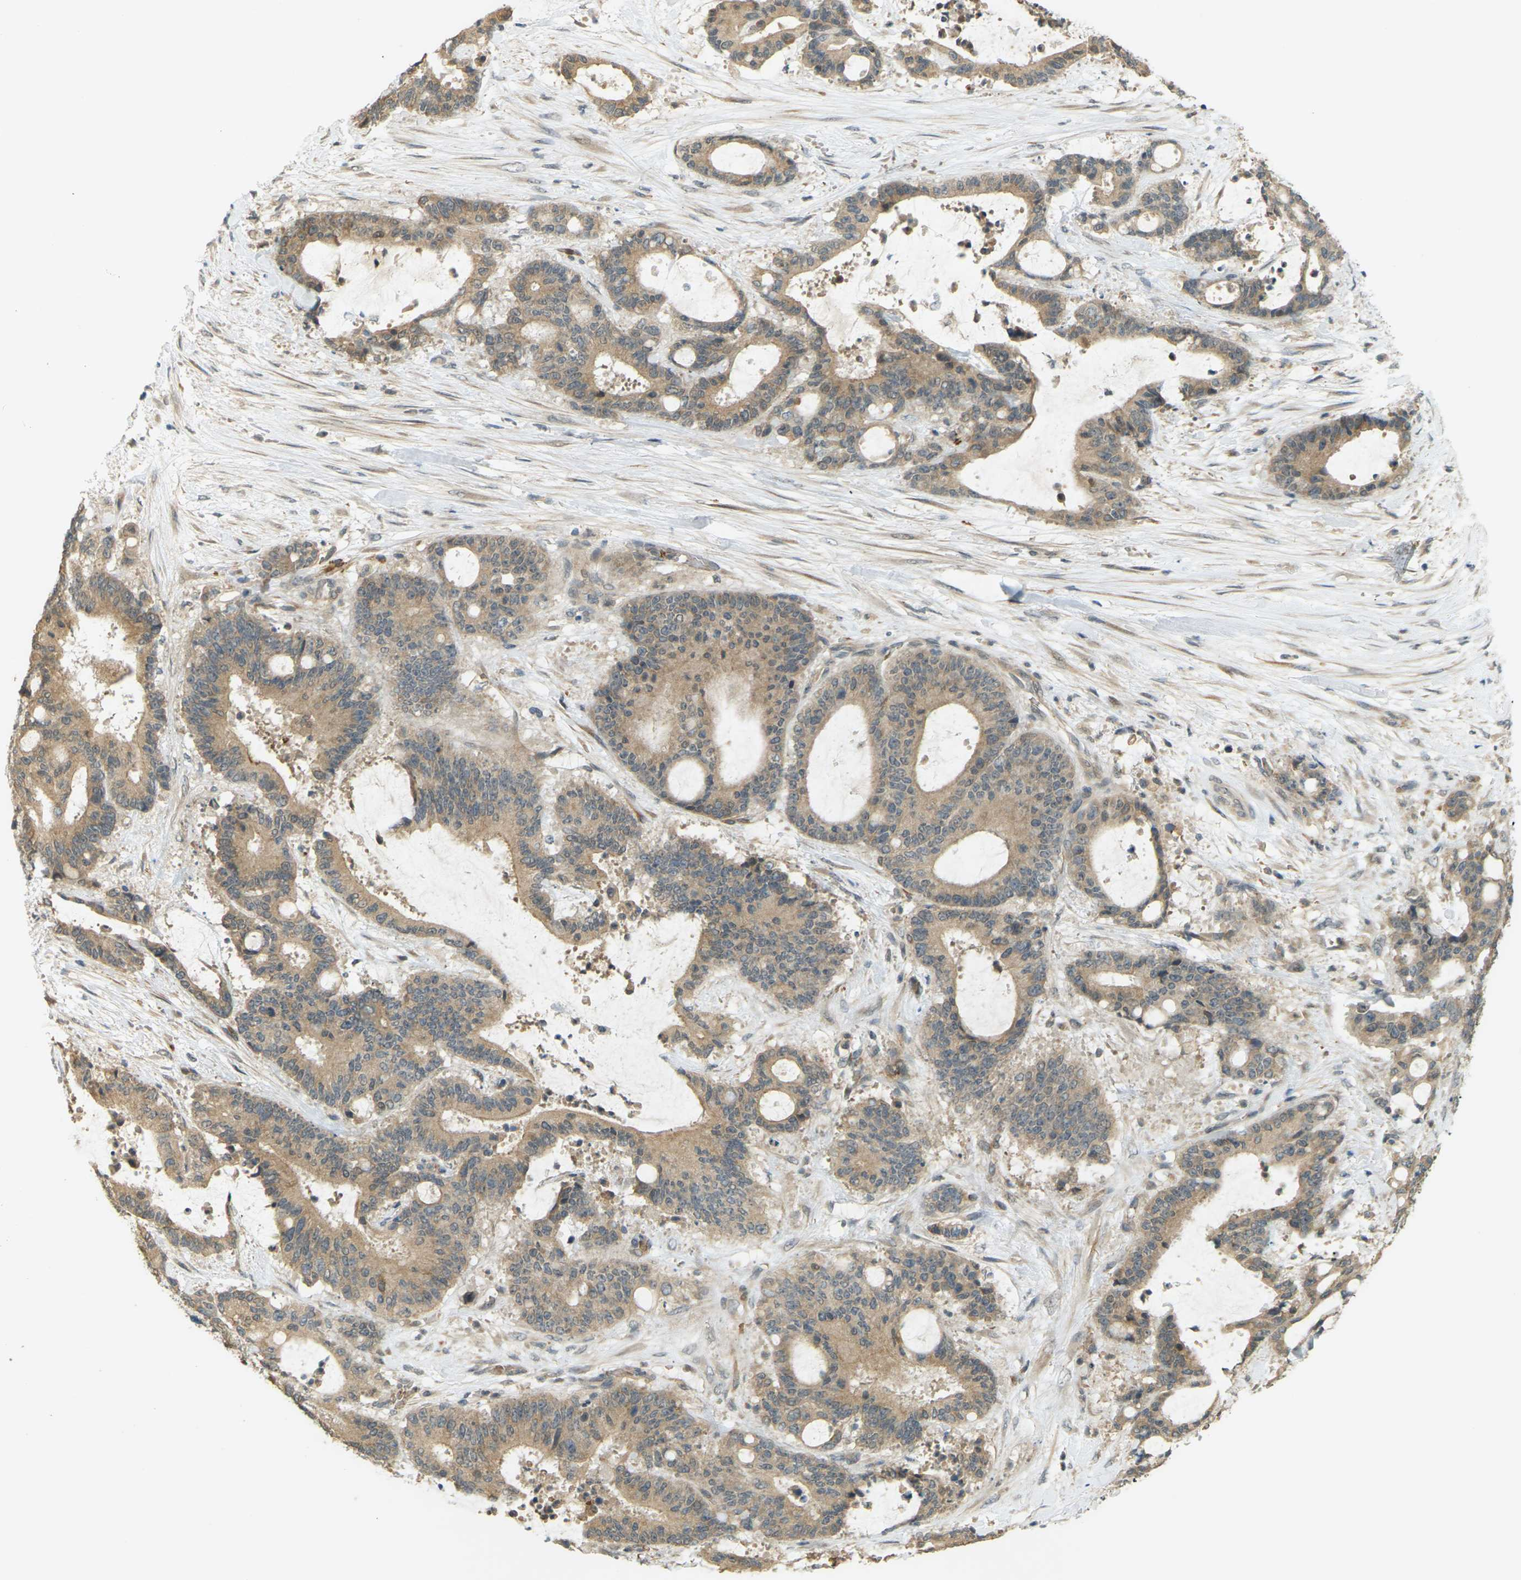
{"staining": {"intensity": "moderate", "quantity": ">75%", "location": "cytoplasmic/membranous"}, "tissue": "liver cancer", "cell_type": "Tumor cells", "image_type": "cancer", "snomed": [{"axis": "morphology", "description": "Normal tissue, NOS"}, {"axis": "morphology", "description": "Cholangiocarcinoma"}, {"axis": "topography", "description": "Liver"}, {"axis": "topography", "description": "Peripheral nerve tissue"}], "caption": "Protein staining of liver cholangiocarcinoma tissue displays moderate cytoplasmic/membranous positivity in approximately >75% of tumor cells. The protein is stained brown, and the nuclei are stained in blue (DAB (3,3'-diaminobenzidine) IHC with brightfield microscopy, high magnification).", "gene": "SOCS6", "patient": {"sex": "female", "age": 73}}